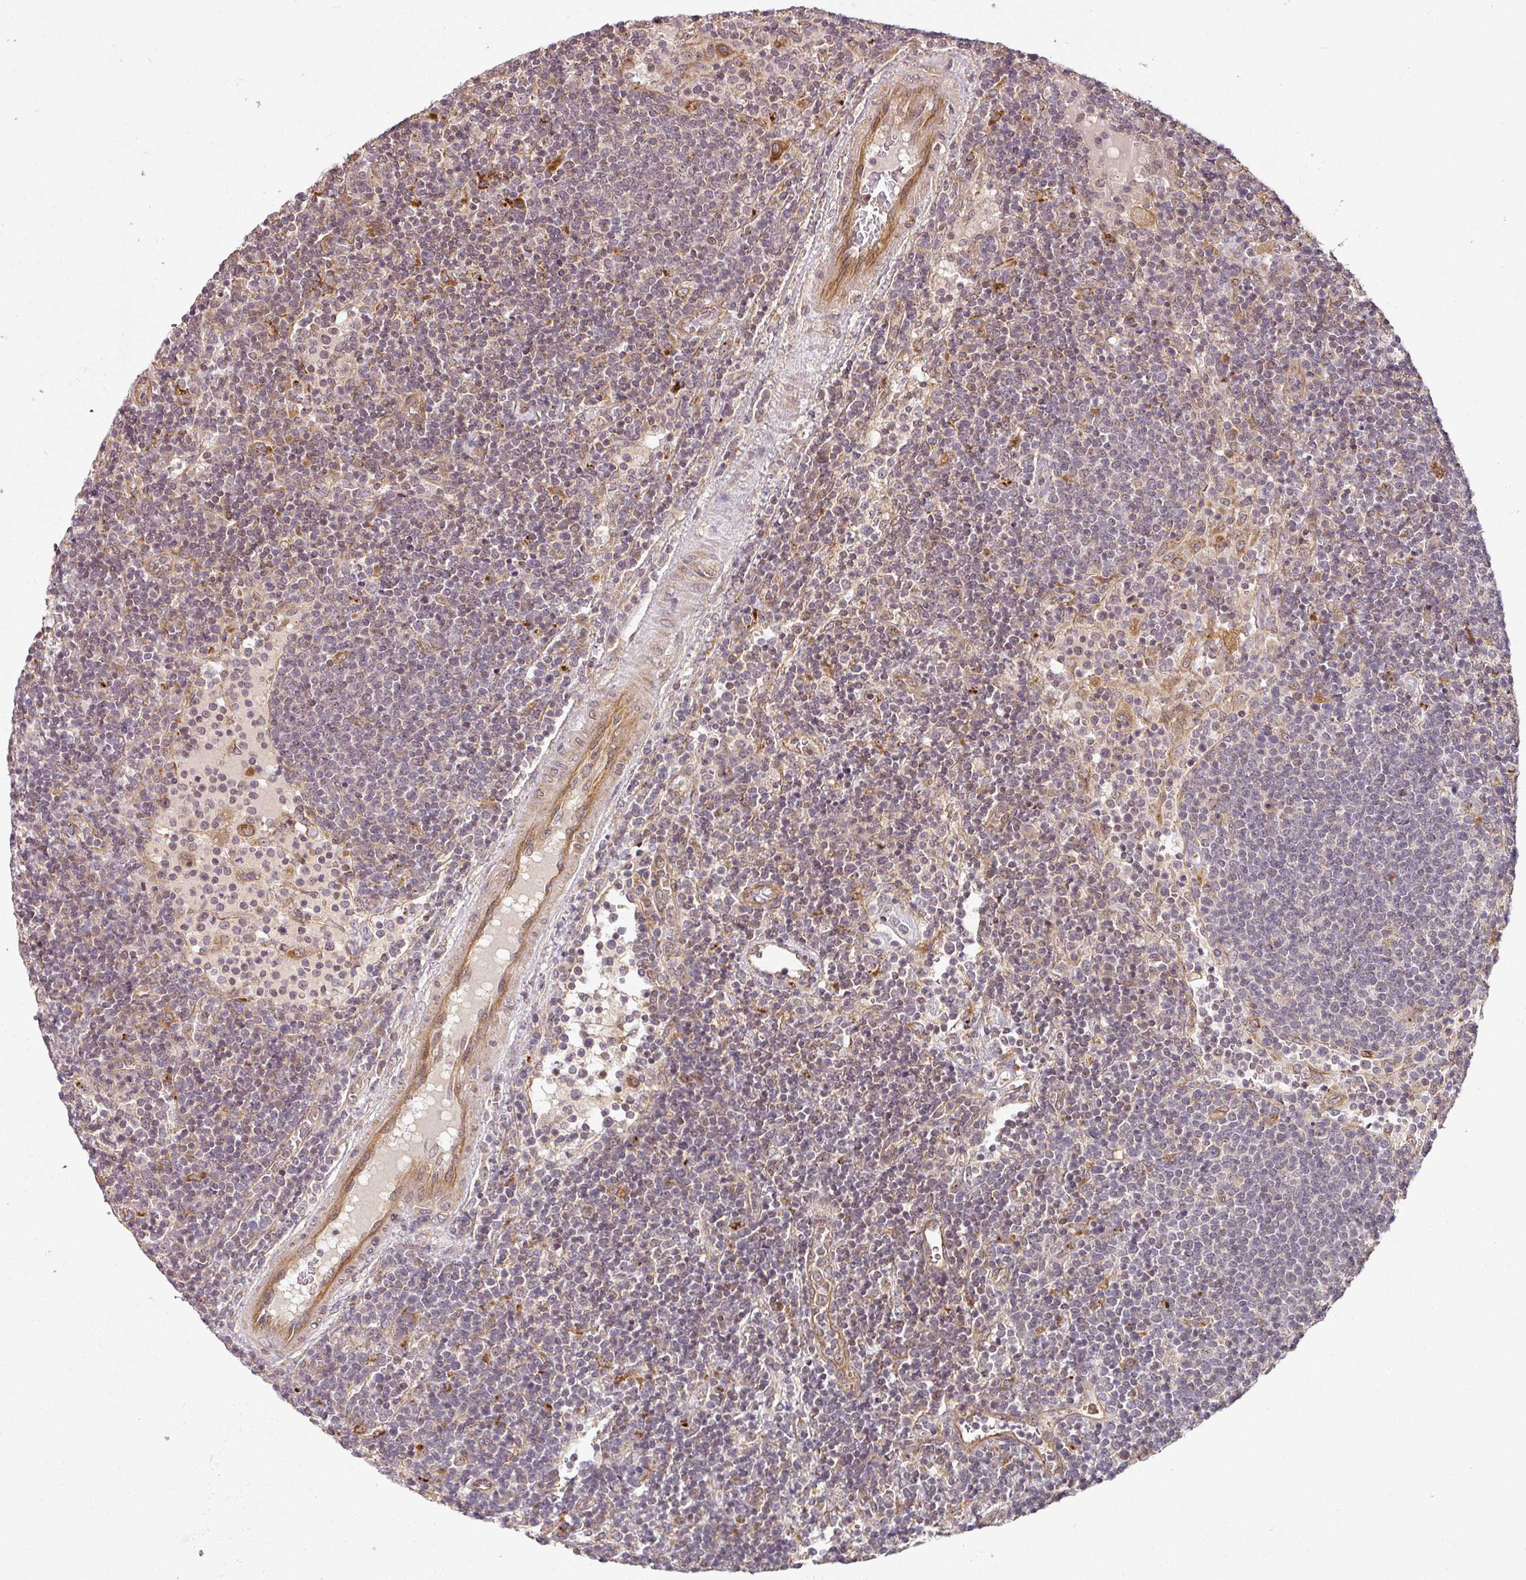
{"staining": {"intensity": "weak", "quantity": "25%-75%", "location": "cytoplasmic/membranous,nuclear"}, "tissue": "lymphoma", "cell_type": "Tumor cells", "image_type": "cancer", "snomed": [{"axis": "morphology", "description": "Malignant lymphoma, non-Hodgkin's type, High grade"}, {"axis": "topography", "description": "Lymph node"}], "caption": "About 25%-75% of tumor cells in human malignant lymphoma, non-Hodgkin's type (high-grade) exhibit weak cytoplasmic/membranous and nuclear protein expression as visualized by brown immunohistochemical staining.", "gene": "DIMT1", "patient": {"sex": "male", "age": 61}}